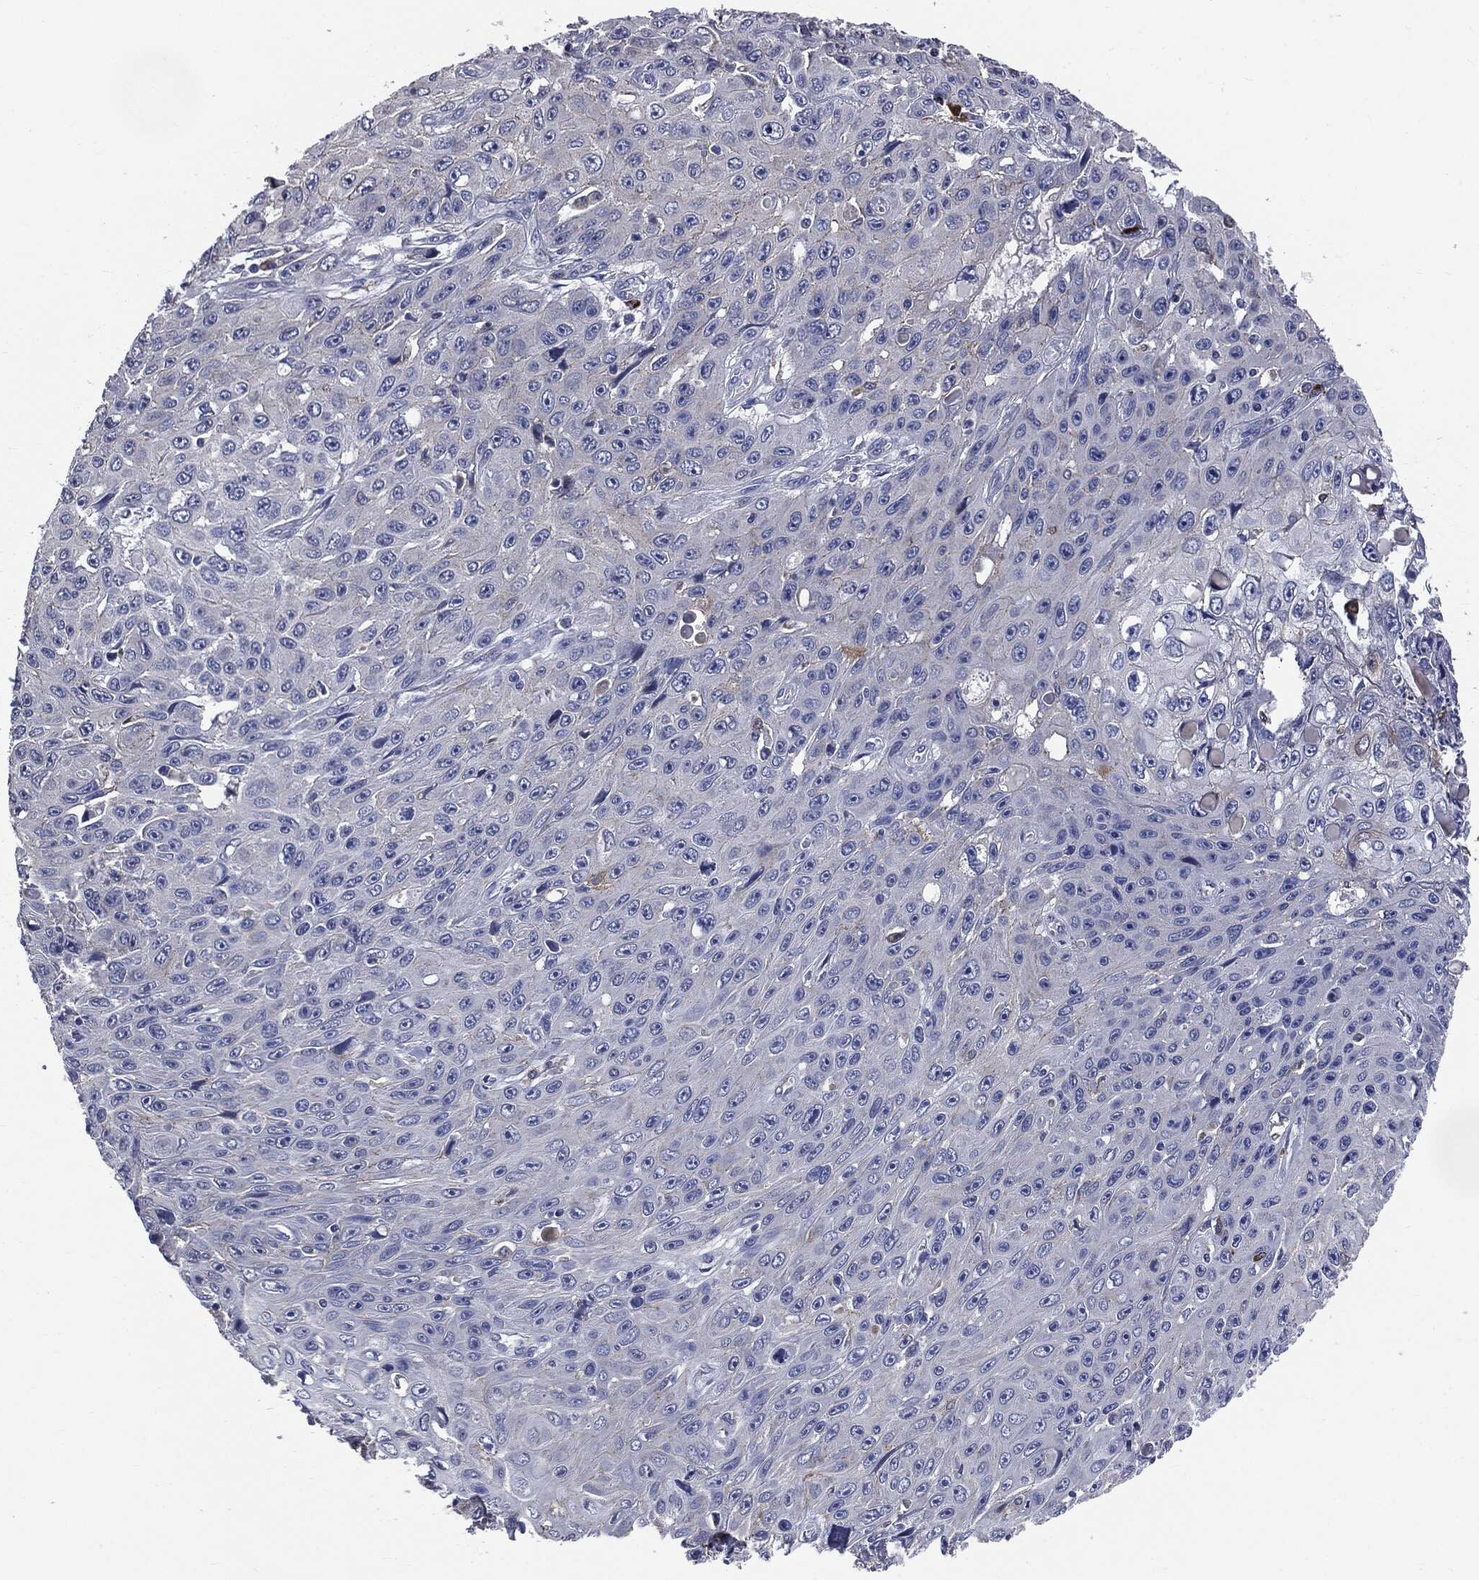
{"staining": {"intensity": "negative", "quantity": "none", "location": "none"}, "tissue": "skin cancer", "cell_type": "Tumor cells", "image_type": "cancer", "snomed": [{"axis": "morphology", "description": "Squamous cell carcinoma, NOS"}, {"axis": "topography", "description": "Skin"}], "caption": "The micrograph demonstrates no significant positivity in tumor cells of skin cancer.", "gene": "PTGS2", "patient": {"sex": "male", "age": 82}}